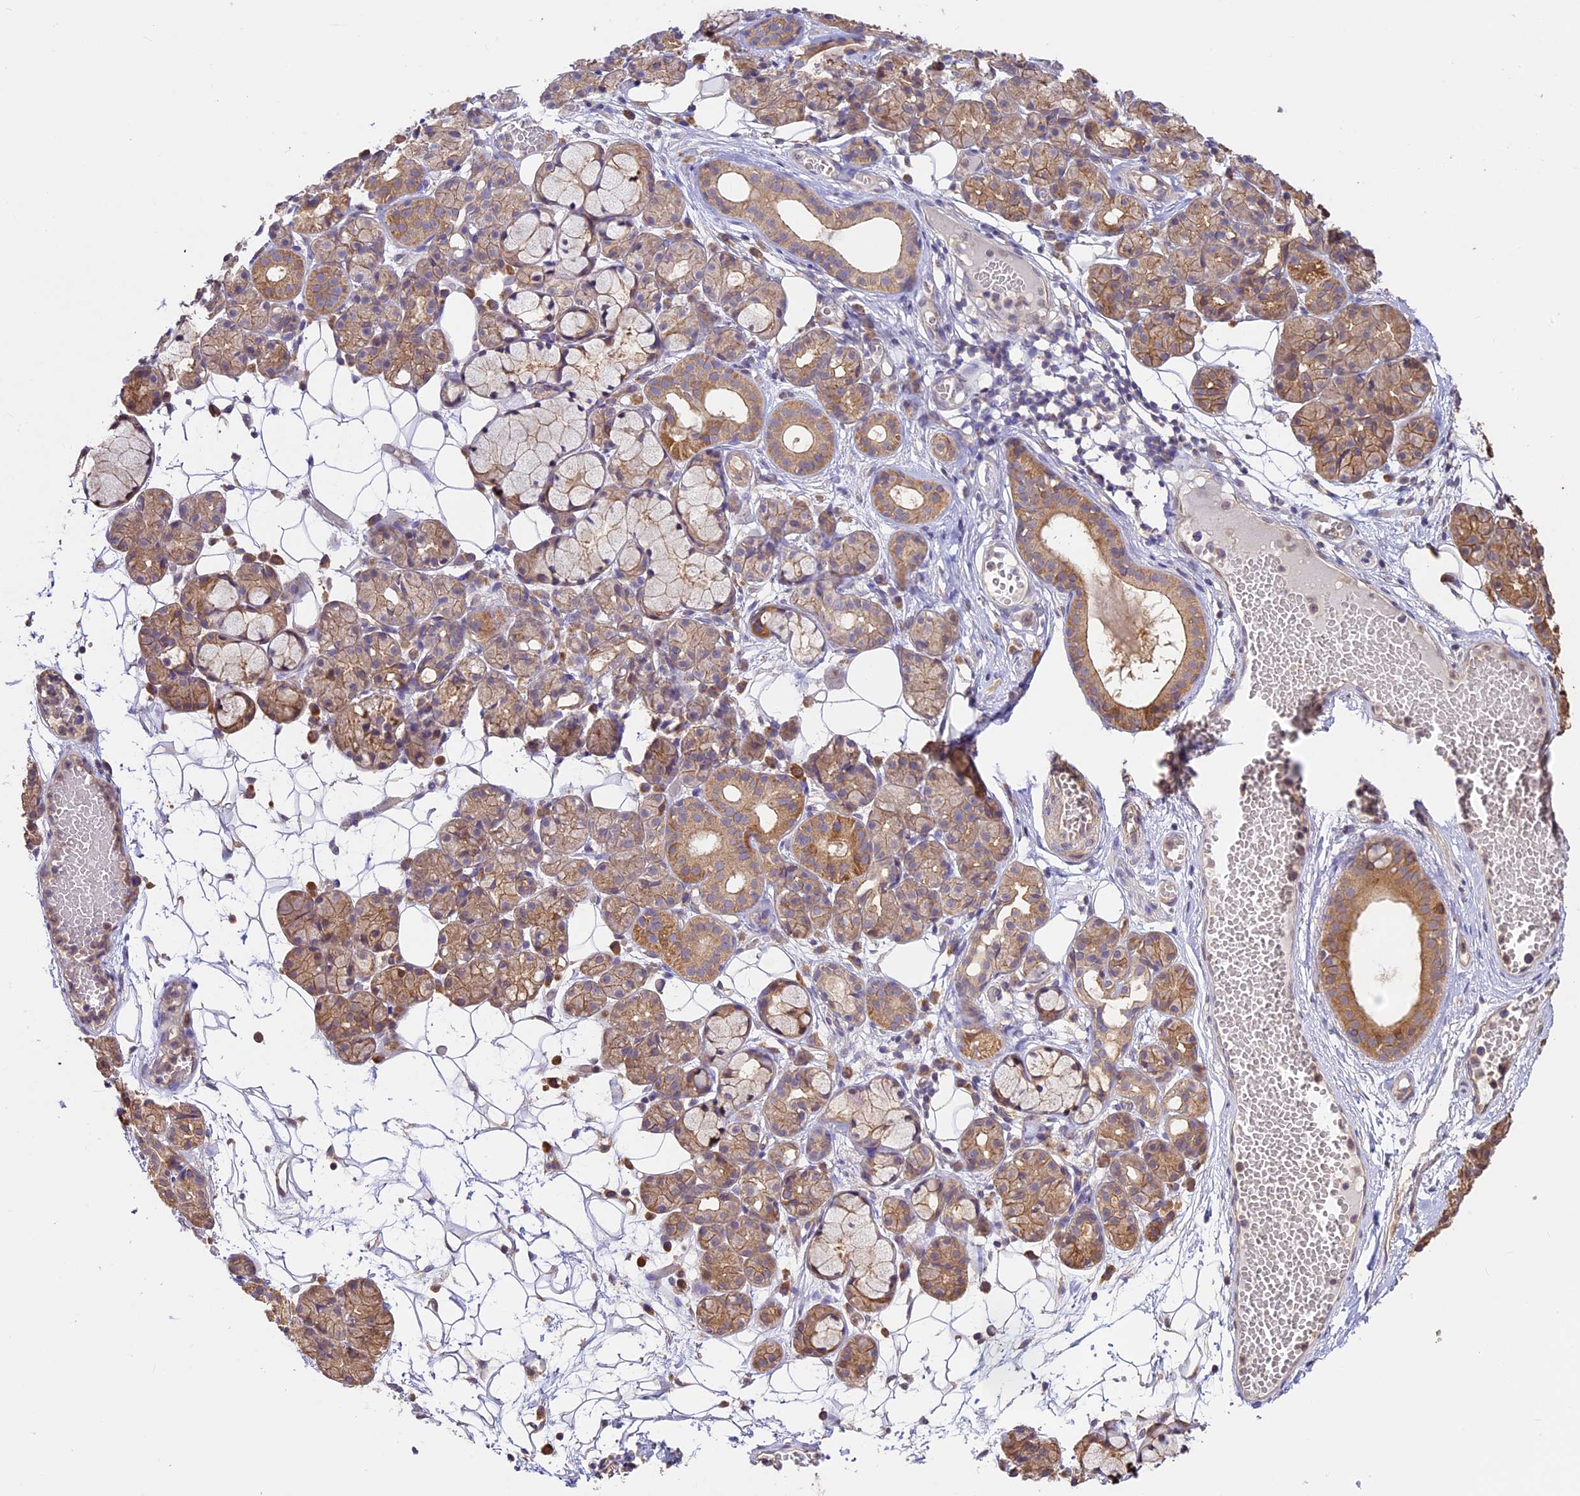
{"staining": {"intensity": "moderate", "quantity": "25%-75%", "location": "cytoplasmic/membranous"}, "tissue": "salivary gland", "cell_type": "Glandular cells", "image_type": "normal", "snomed": [{"axis": "morphology", "description": "Normal tissue, NOS"}, {"axis": "topography", "description": "Salivary gland"}], "caption": "Glandular cells display medium levels of moderate cytoplasmic/membranous positivity in about 25%-75% of cells in normal salivary gland. Immunohistochemistry (ihc) stains the protein of interest in brown and the nuclei are stained blue.", "gene": "BCAS4", "patient": {"sex": "male", "age": 63}}